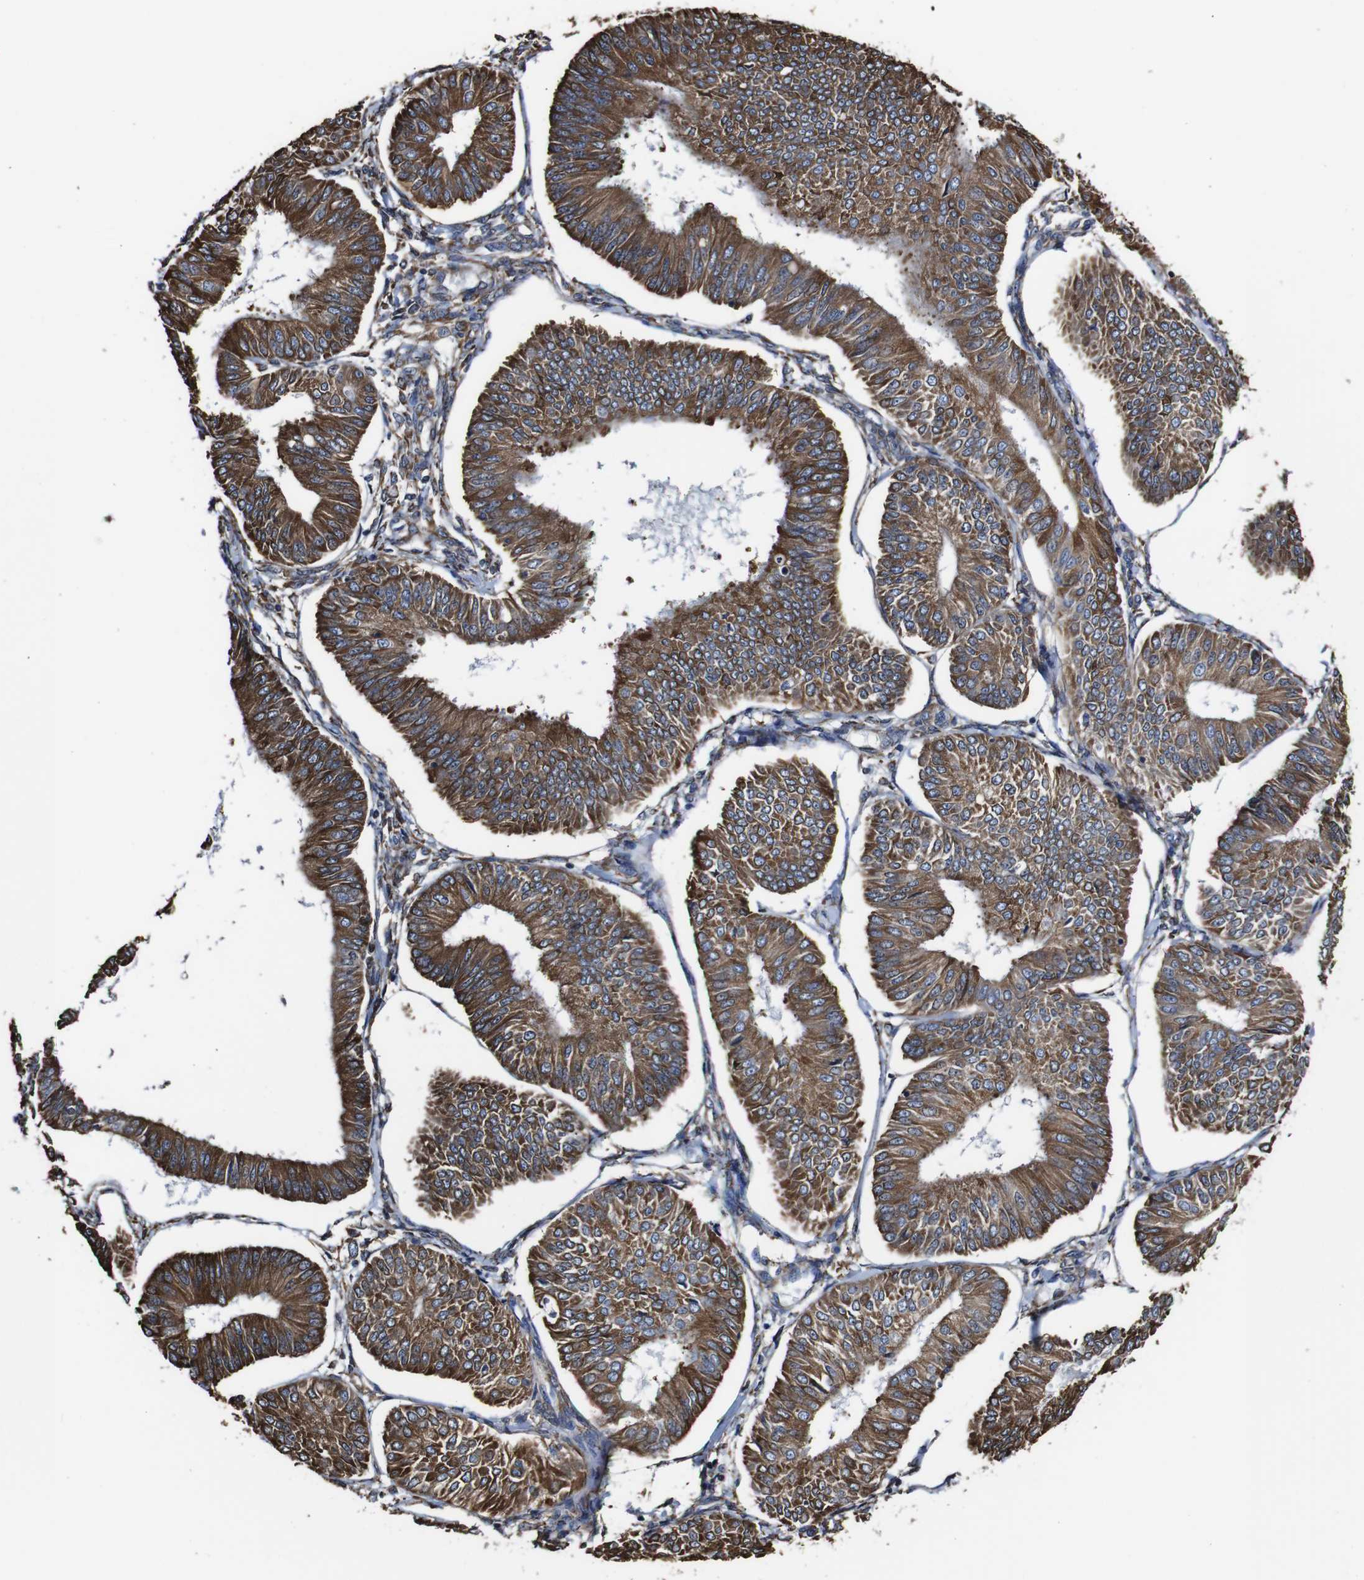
{"staining": {"intensity": "strong", "quantity": ">75%", "location": "cytoplasmic/membranous"}, "tissue": "endometrial cancer", "cell_type": "Tumor cells", "image_type": "cancer", "snomed": [{"axis": "morphology", "description": "Adenocarcinoma, NOS"}, {"axis": "topography", "description": "Endometrium"}], "caption": "Immunohistochemical staining of adenocarcinoma (endometrial) demonstrates high levels of strong cytoplasmic/membranous staining in about >75% of tumor cells.", "gene": "PPIB", "patient": {"sex": "female", "age": 58}}